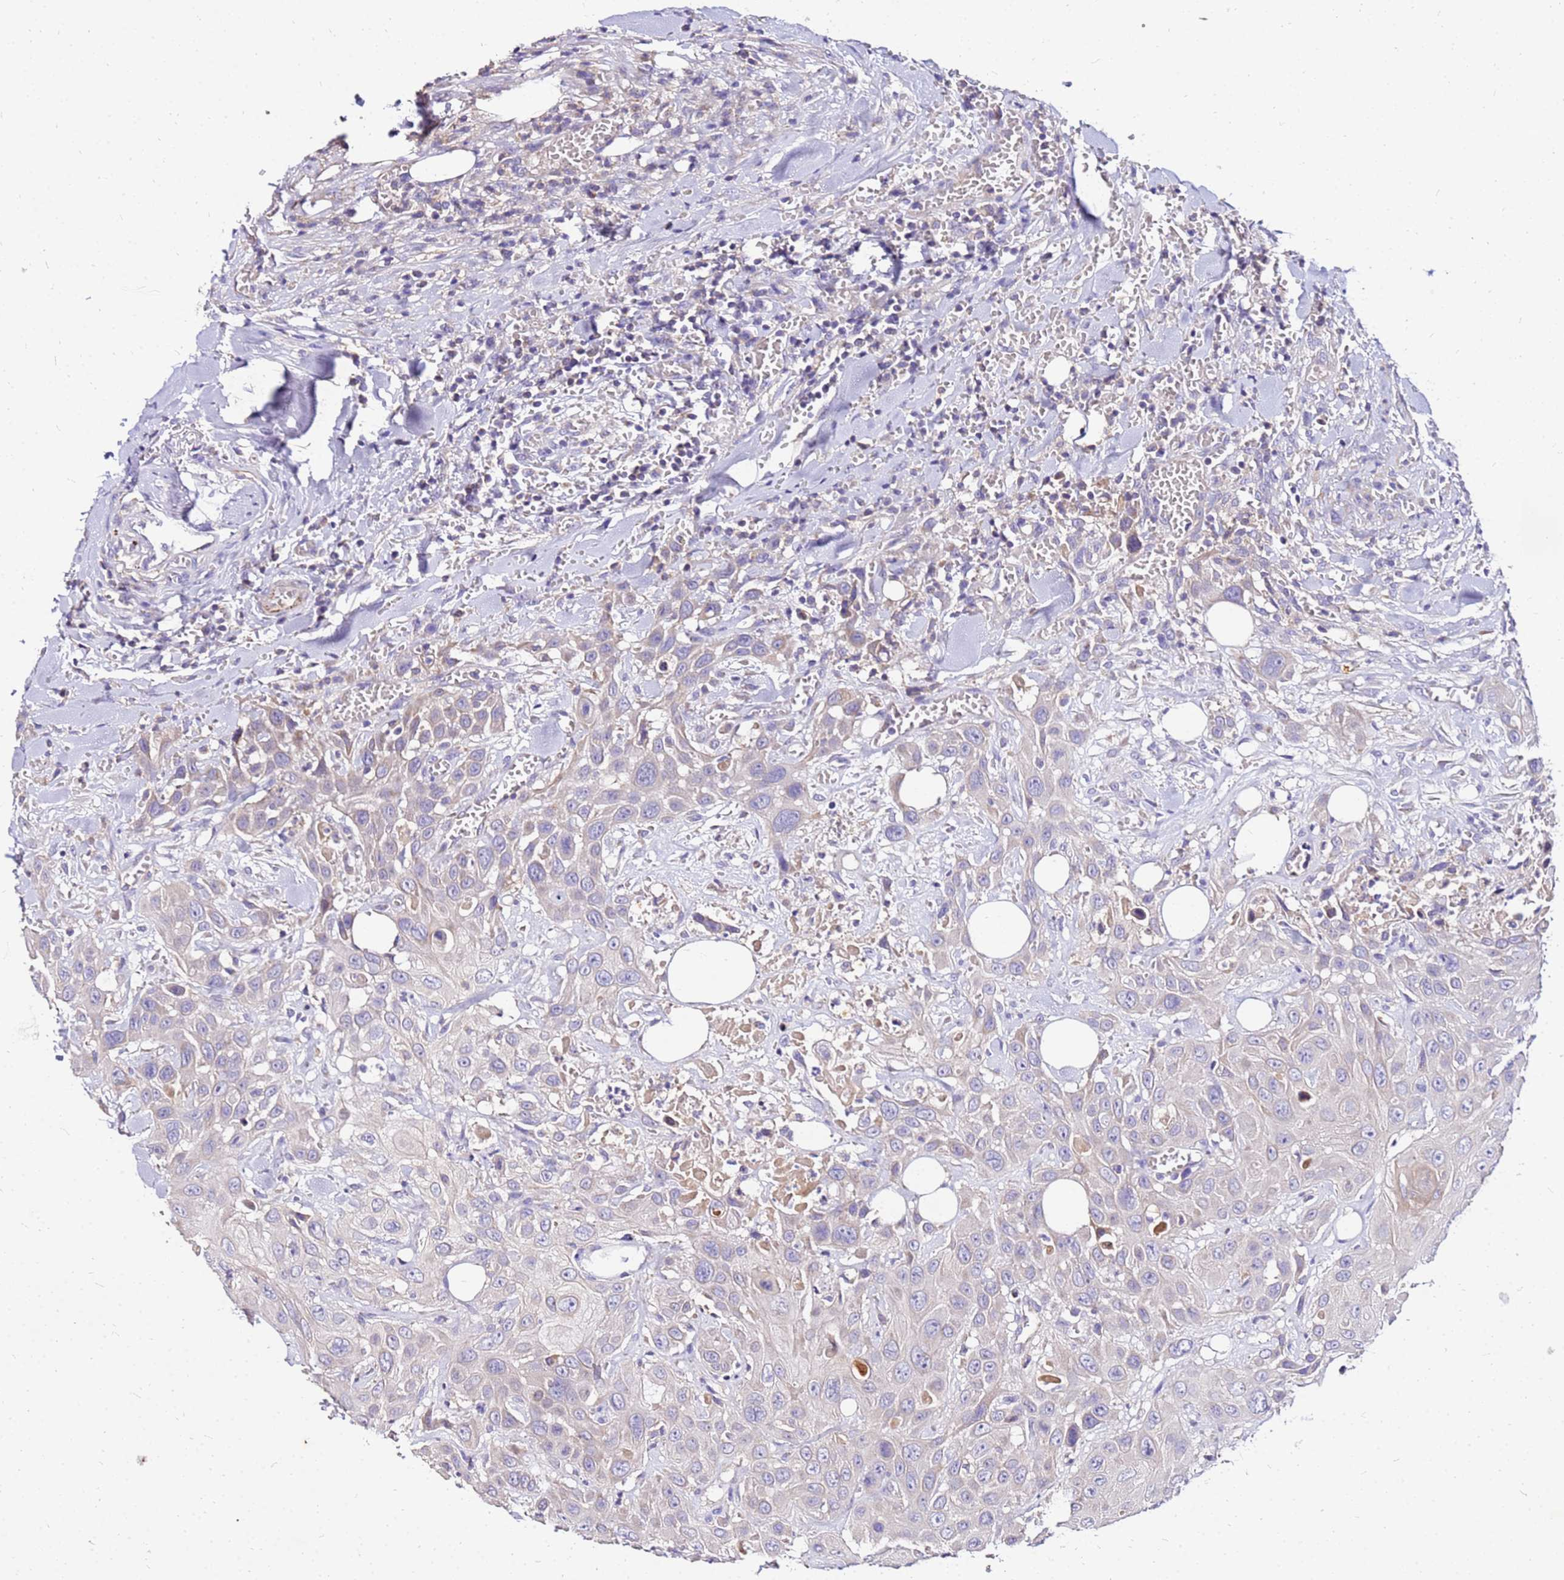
{"staining": {"intensity": "weak", "quantity": "<25%", "location": "cytoplasmic/membranous"}, "tissue": "head and neck cancer", "cell_type": "Tumor cells", "image_type": "cancer", "snomed": [{"axis": "morphology", "description": "Squamous cell carcinoma, NOS"}, {"axis": "topography", "description": "Head-Neck"}], "caption": "Protein analysis of head and neck cancer (squamous cell carcinoma) demonstrates no significant positivity in tumor cells. (Brightfield microscopy of DAB IHC at high magnification).", "gene": "COX14", "patient": {"sex": "male", "age": 81}}